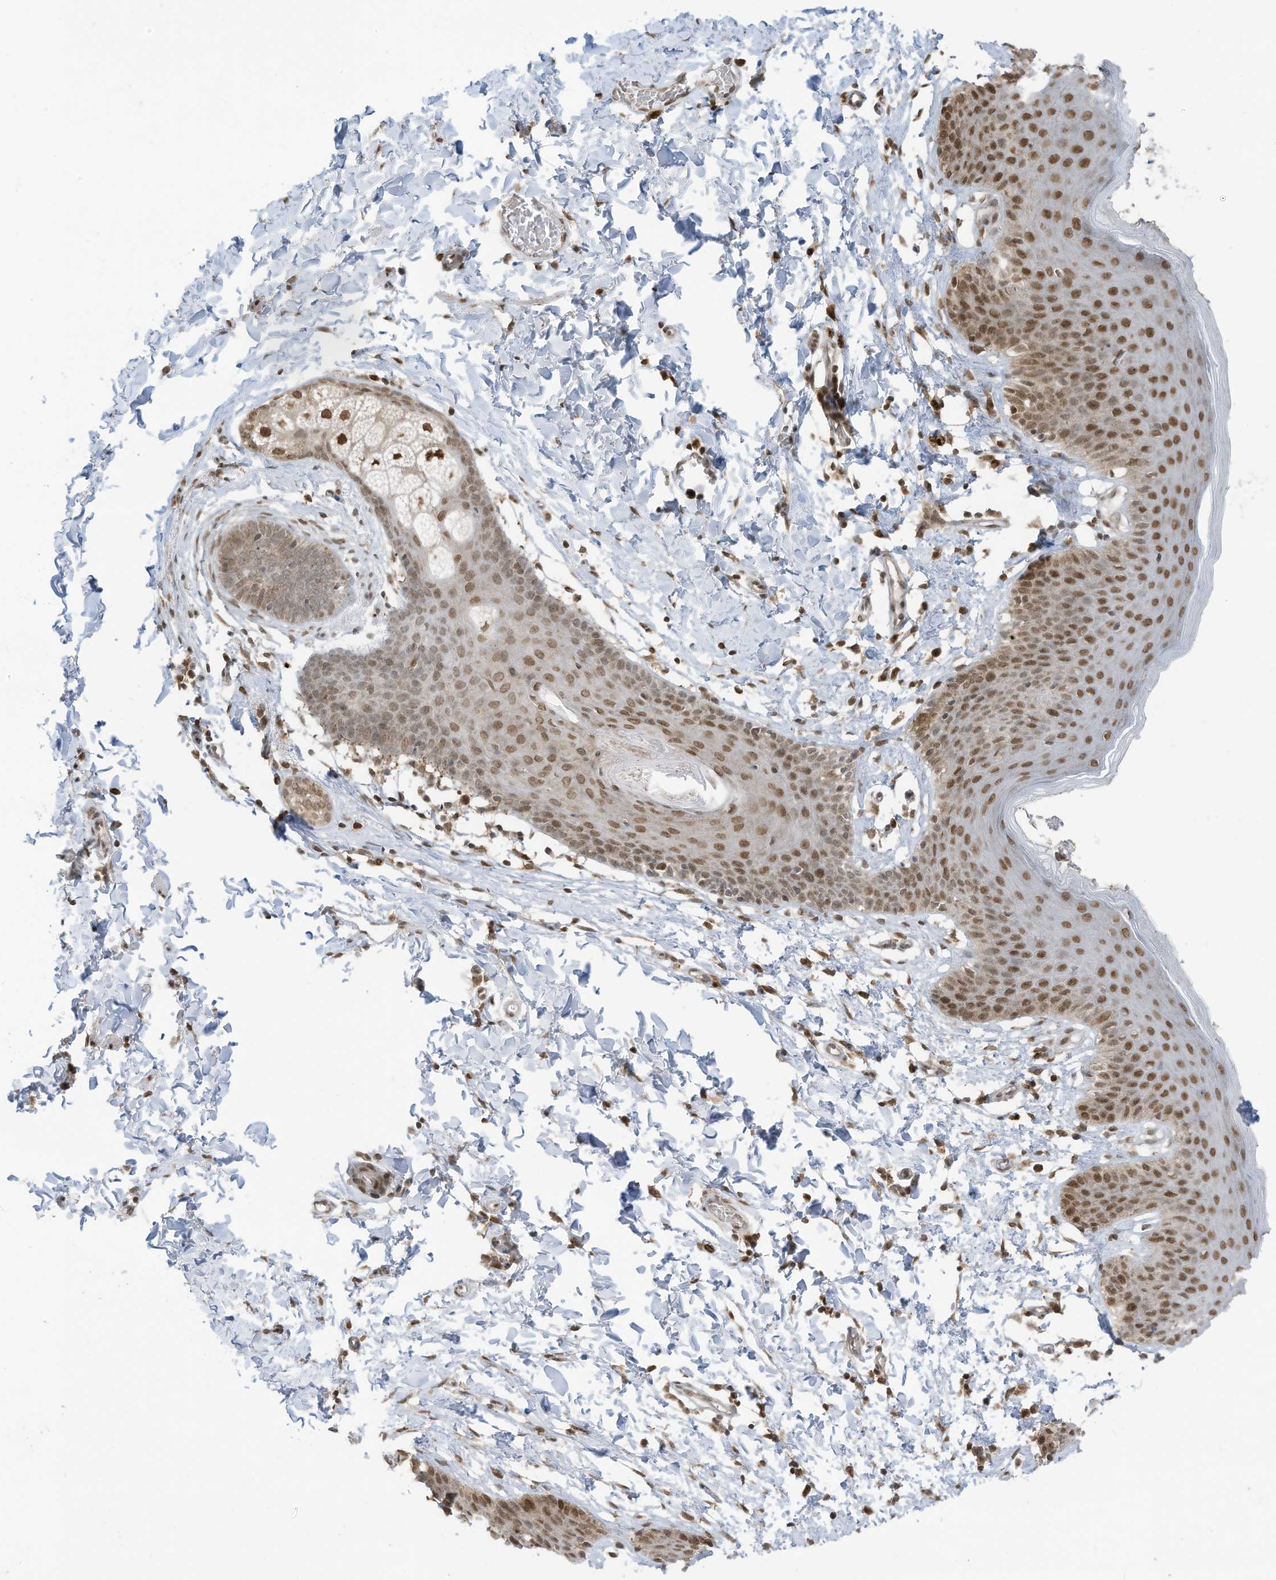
{"staining": {"intensity": "moderate", "quantity": ">75%", "location": "cytoplasmic/membranous,nuclear"}, "tissue": "skin", "cell_type": "Epidermal cells", "image_type": "normal", "snomed": [{"axis": "morphology", "description": "Normal tissue, NOS"}, {"axis": "topography", "description": "Vulva"}], "caption": "Immunohistochemistry (IHC) histopathology image of unremarkable human skin stained for a protein (brown), which exhibits medium levels of moderate cytoplasmic/membranous,nuclear expression in approximately >75% of epidermal cells.", "gene": "KPNB1", "patient": {"sex": "female", "age": 66}}